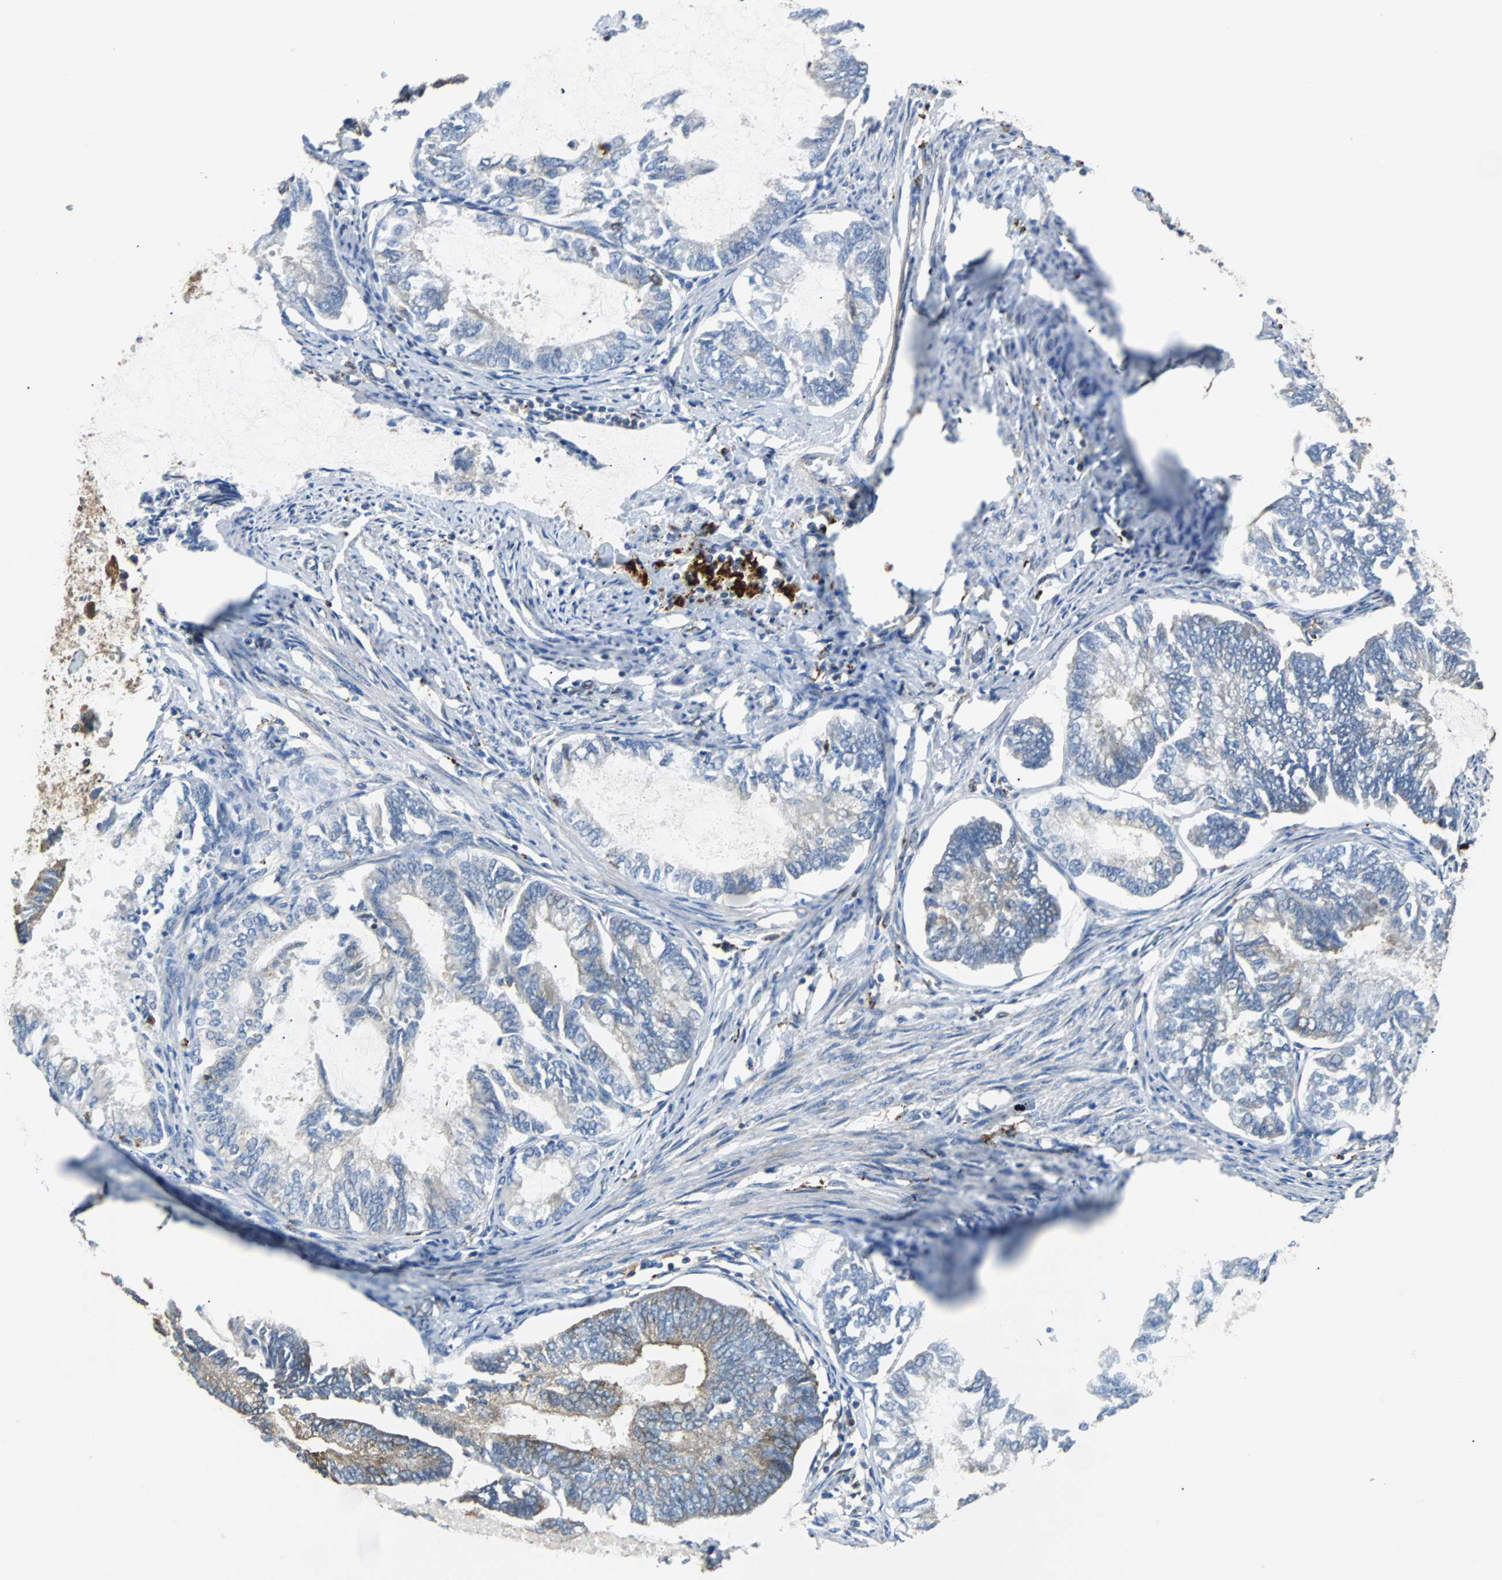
{"staining": {"intensity": "weak", "quantity": "<25%", "location": "cytoplasmic/membranous"}, "tissue": "endometrial cancer", "cell_type": "Tumor cells", "image_type": "cancer", "snomed": [{"axis": "morphology", "description": "Adenocarcinoma, NOS"}, {"axis": "topography", "description": "Endometrium"}], "caption": "An IHC histopathology image of endometrial cancer (adenocarcinoma) is shown. There is no staining in tumor cells of endometrial cancer (adenocarcinoma).", "gene": "RELA", "patient": {"sex": "female", "age": 86}}